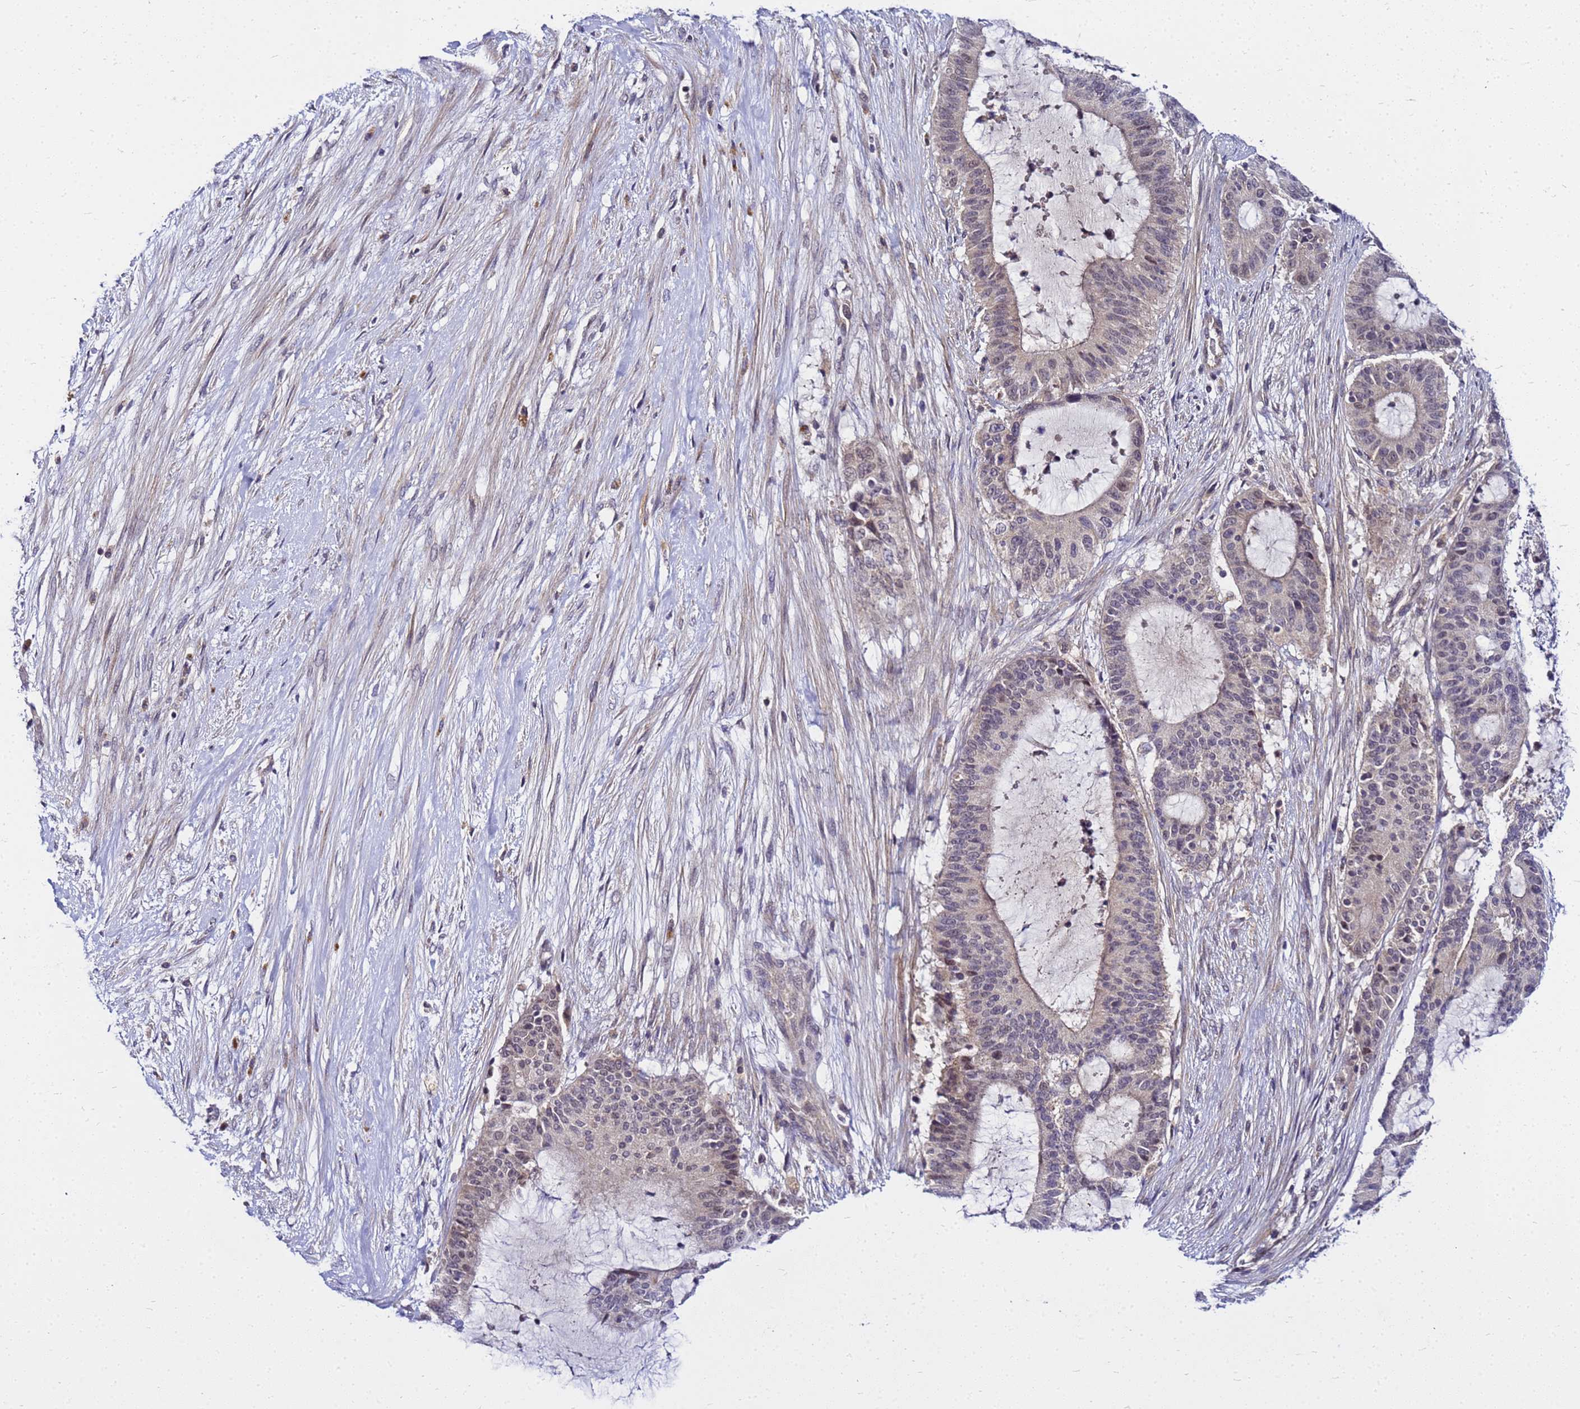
{"staining": {"intensity": "weak", "quantity": "<25%", "location": "nuclear"}, "tissue": "liver cancer", "cell_type": "Tumor cells", "image_type": "cancer", "snomed": [{"axis": "morphology", "description": "Normal tissue, NOS"}, {"axis": "morphology", "description": "Cholangiocarcinoma"}, {"axis": "topography", "description": "Liver"}, {"axis": "topography", "description": "Peripheral nerve tissue"}], "caption": "Immunohistochemical staining of liver cholangiocarcinoma displays no significant expression in tumor cells. (DAB (3,3'-diaminobenzidine) IHC with hematoxylin counter stain).", "gene": "SAT1", "patient": {"sex": "female", "age": 73}}